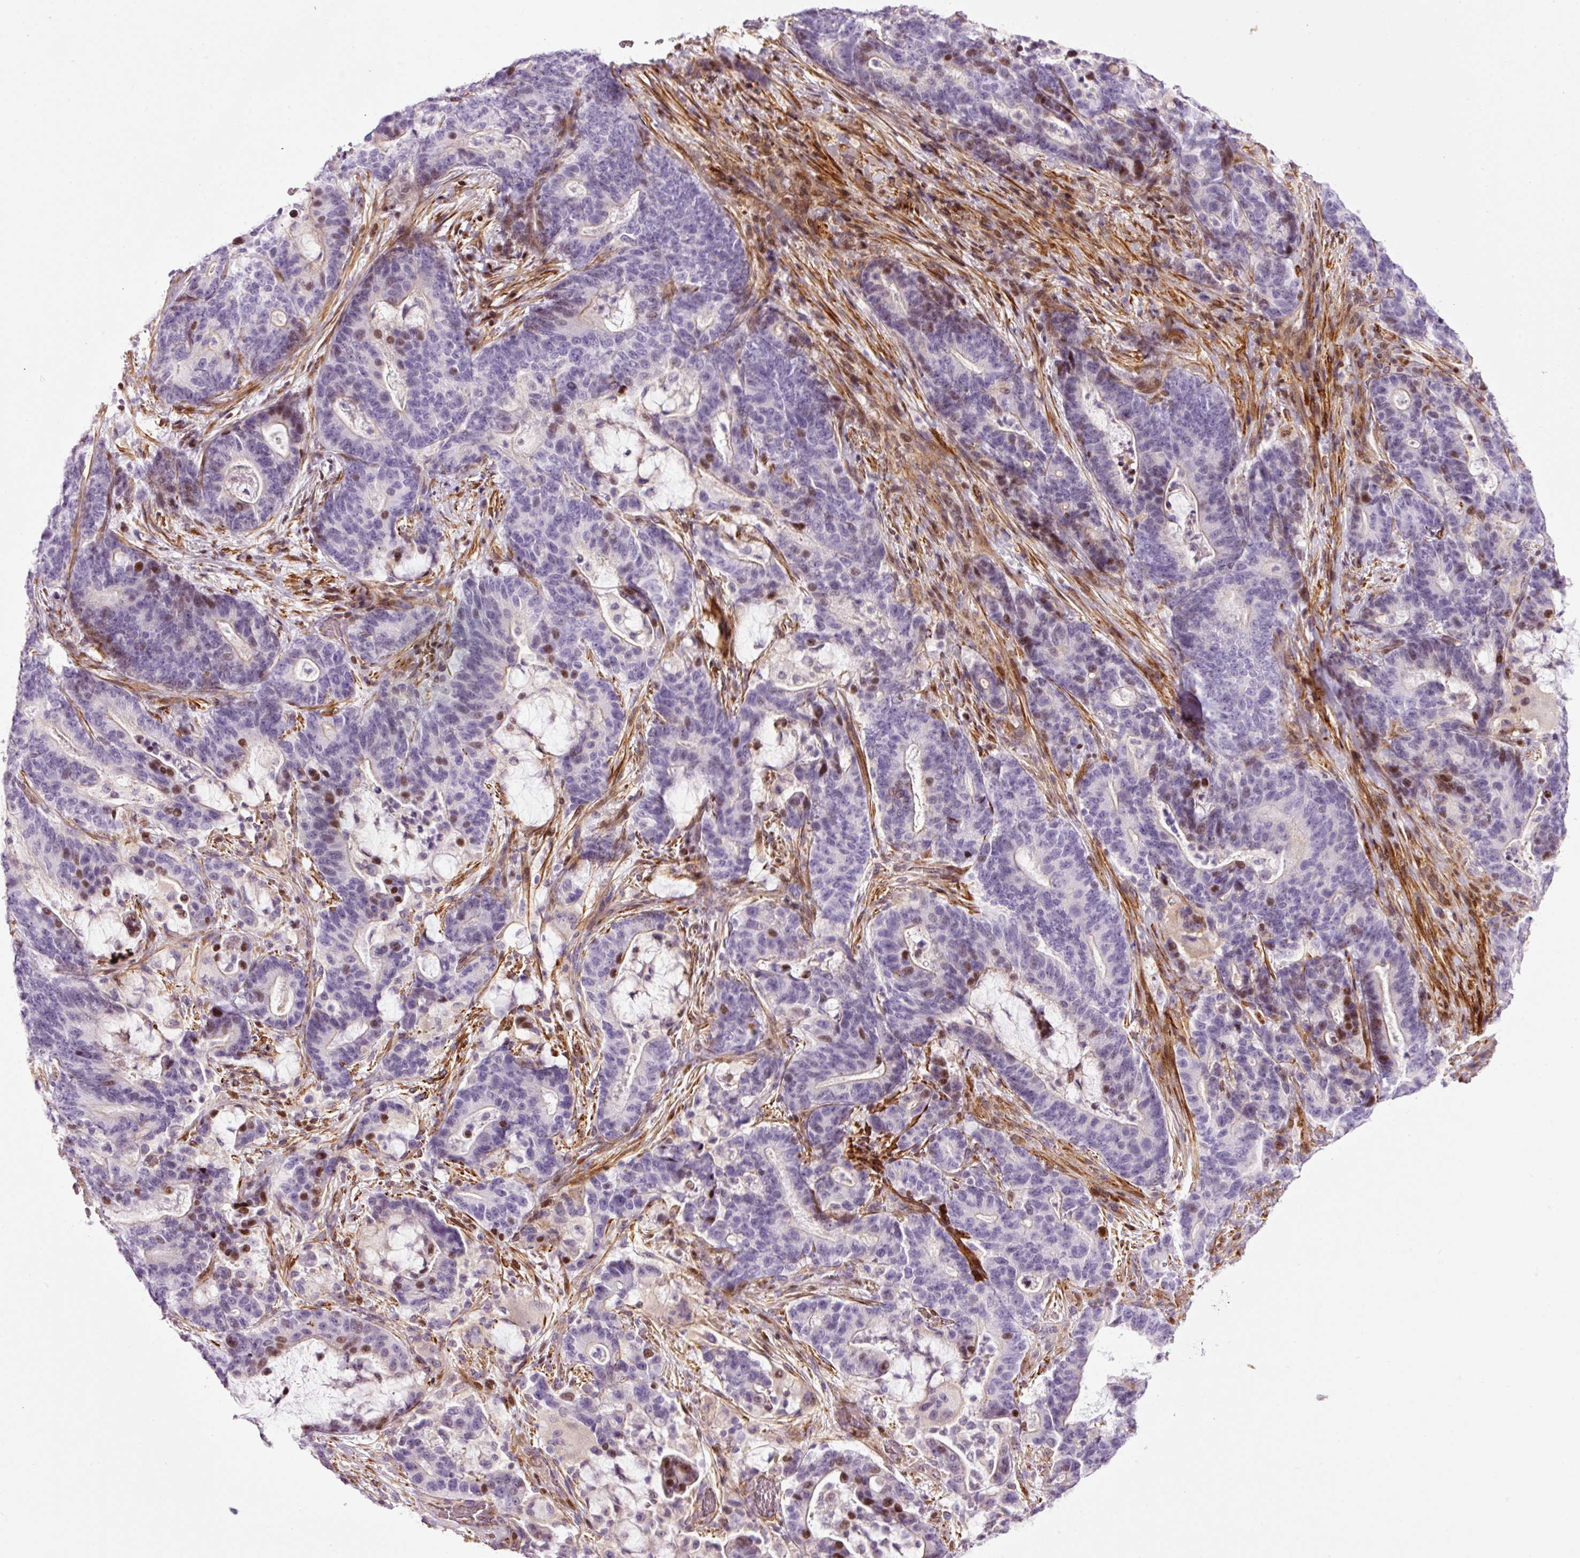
{"staining": {"intensity": "moderate", "quantity": "<25%", "location": "nuclear"}, "tissue": "stomach cancer", "cell_type": "Tumor cells", "image_type": "cancer", "snomed": [{"axis": "morphology", "description": "Normal tissue, NOS"}, {"axis": "morphology", "description": "Adenocarcinoma, NOS"}, {"axis": "topography", "description": "Stomach"}], "caption": "Protein analysis of stomach cancer (adenocarcinoma) tissue displays moderate nuclear positivity in approximately <25% of tumor cells.", "gene": "ANKRD20A1", "patient": {"sex": "female", "age": 64}}